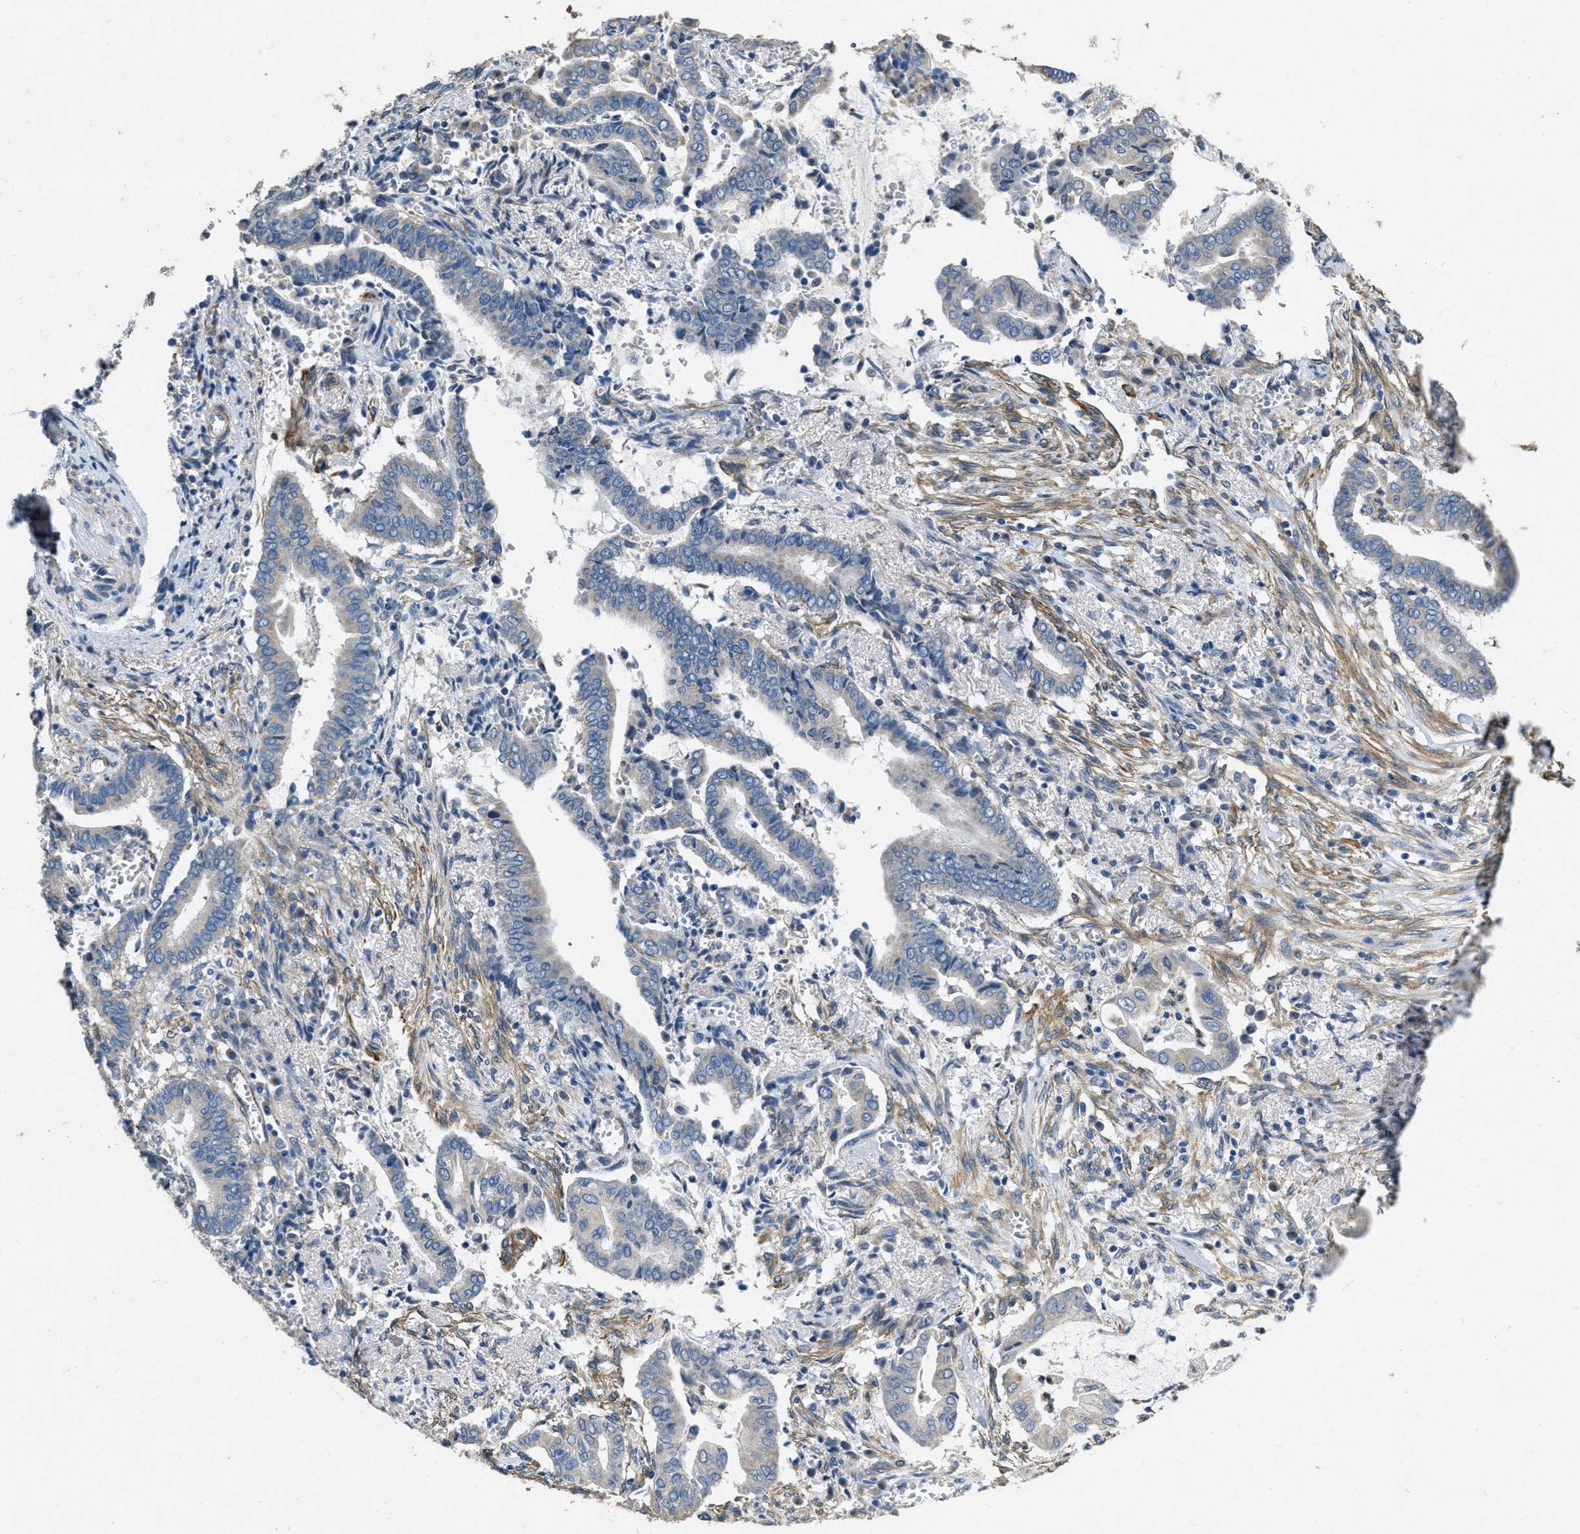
{"staining": {"intensity": "negative", "quantity": "none", "location": "none"}, "tissue": "cervical cancer", "cell_type": "Tumor cells", "image_type": "cancer", "snomed": [{"axis": "morphology", "description": "Adenocarcinoma, NOS"}, {"axis": "topography", "description": "Cervix"}], "caption": "DAB (3,3'-diaminobenzidine) immunohistochemical staining of adenocarcinoma (cervical) demonstrates no significant staining in tumor cells.", "gene": "TOMM70", "patient": {"sex": "female", "age": 44}}